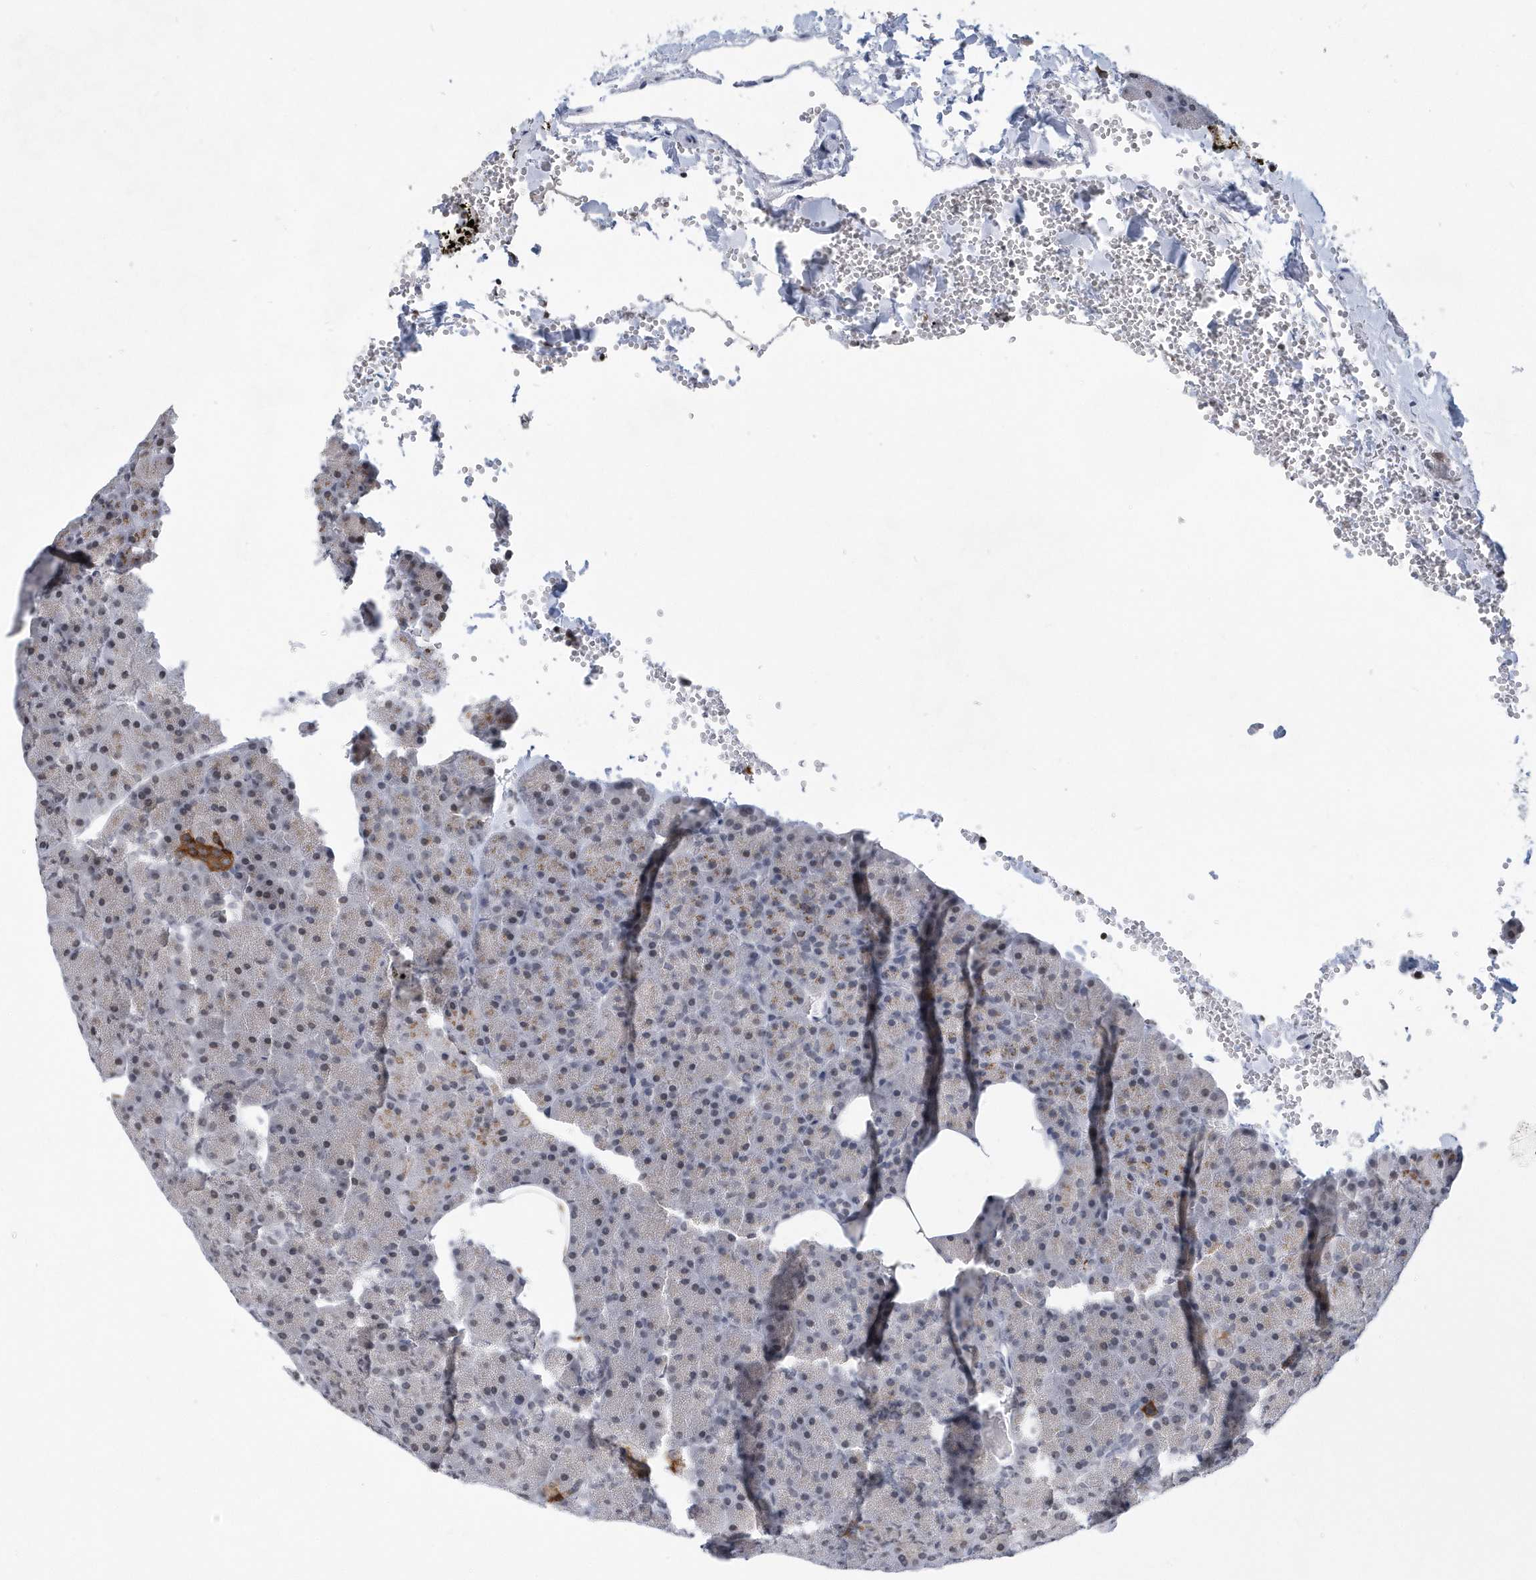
{"staining": {"intensity": "moderate", "quantity": "<25%", "location": "cytoplasmic/membranous"}, "tissue": "pancreas", "cell_type": "Exocrine glandular cells", "image_type": "normal", "snomed": [{"axis": "morphology", "description": "Normal tissue, NOS"}, {"axis": "morphology", "description": "Carcinoid, malignant, NOS"}, {"axis": "topography", "description": "Pancreas"}], "caption": "A histopathology image of human pancreas stained for a protein exhibits moderate cytoplasmic/membranous brown staining in exocrine glandular cells.", "gene": "VWA5B2", "patient": {"sex": "female", "age": 35}}